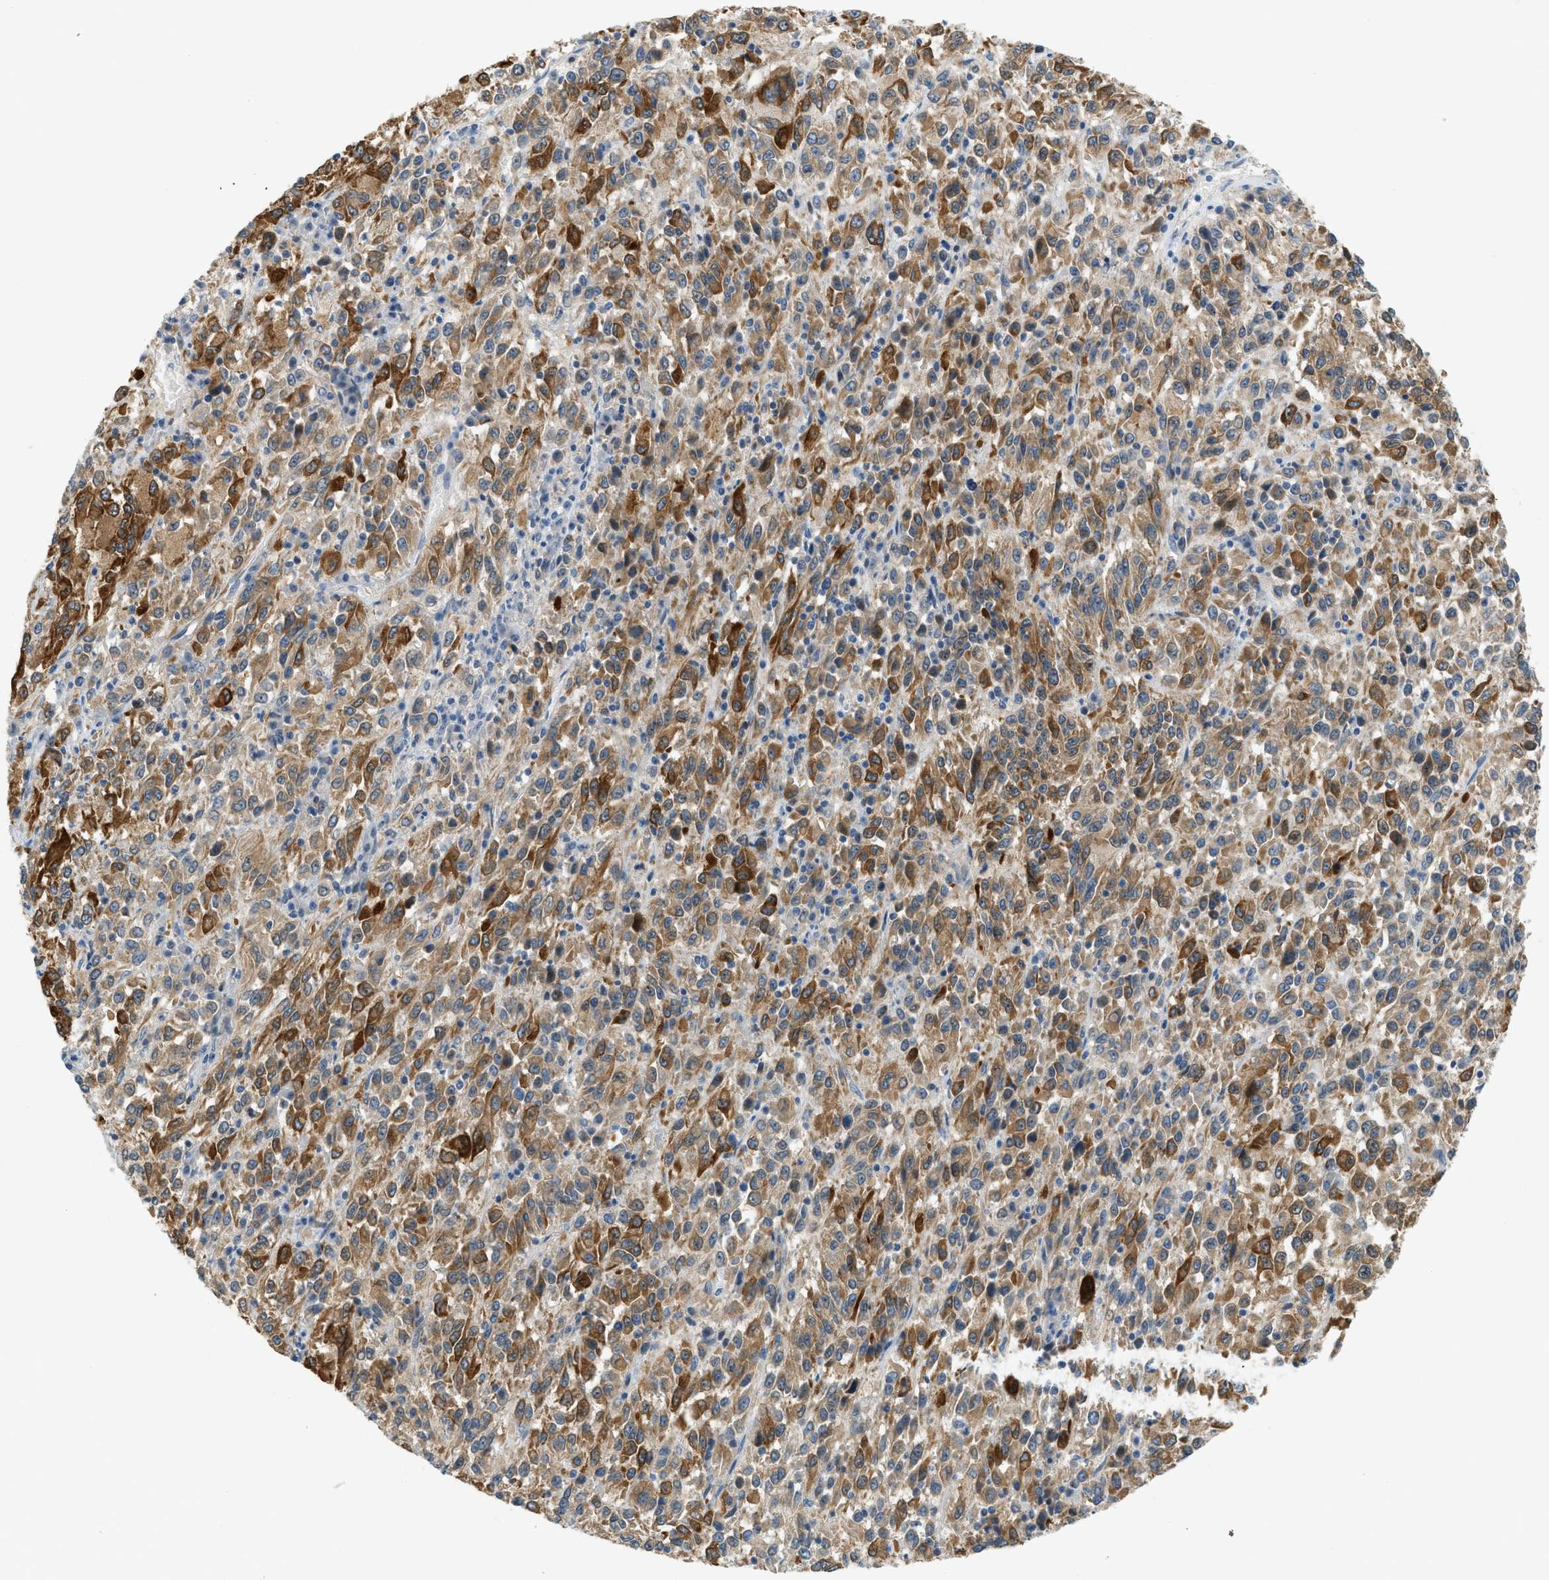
{"staining": {"intensity": "moderate", "quantity": ">75%", "location": "cytoplasmic/membranous"}, "tissue": "melanoma", "cell_type": "Tumor cells", "image_type": "cancer", "snomed": [{"axis": "morphology", "description": "Malignant melanoma, Metastatic site"}, {"axis": "topography", "description": "Lung"}], "caption": "Melanoma was stained to show a protein in brown. There is medium levels of moderate cytoplasmic/membranous staining in approximately >75% of tumor cells.", "gene": "NME8", "patient": {"sex": "male", "age": 64}}